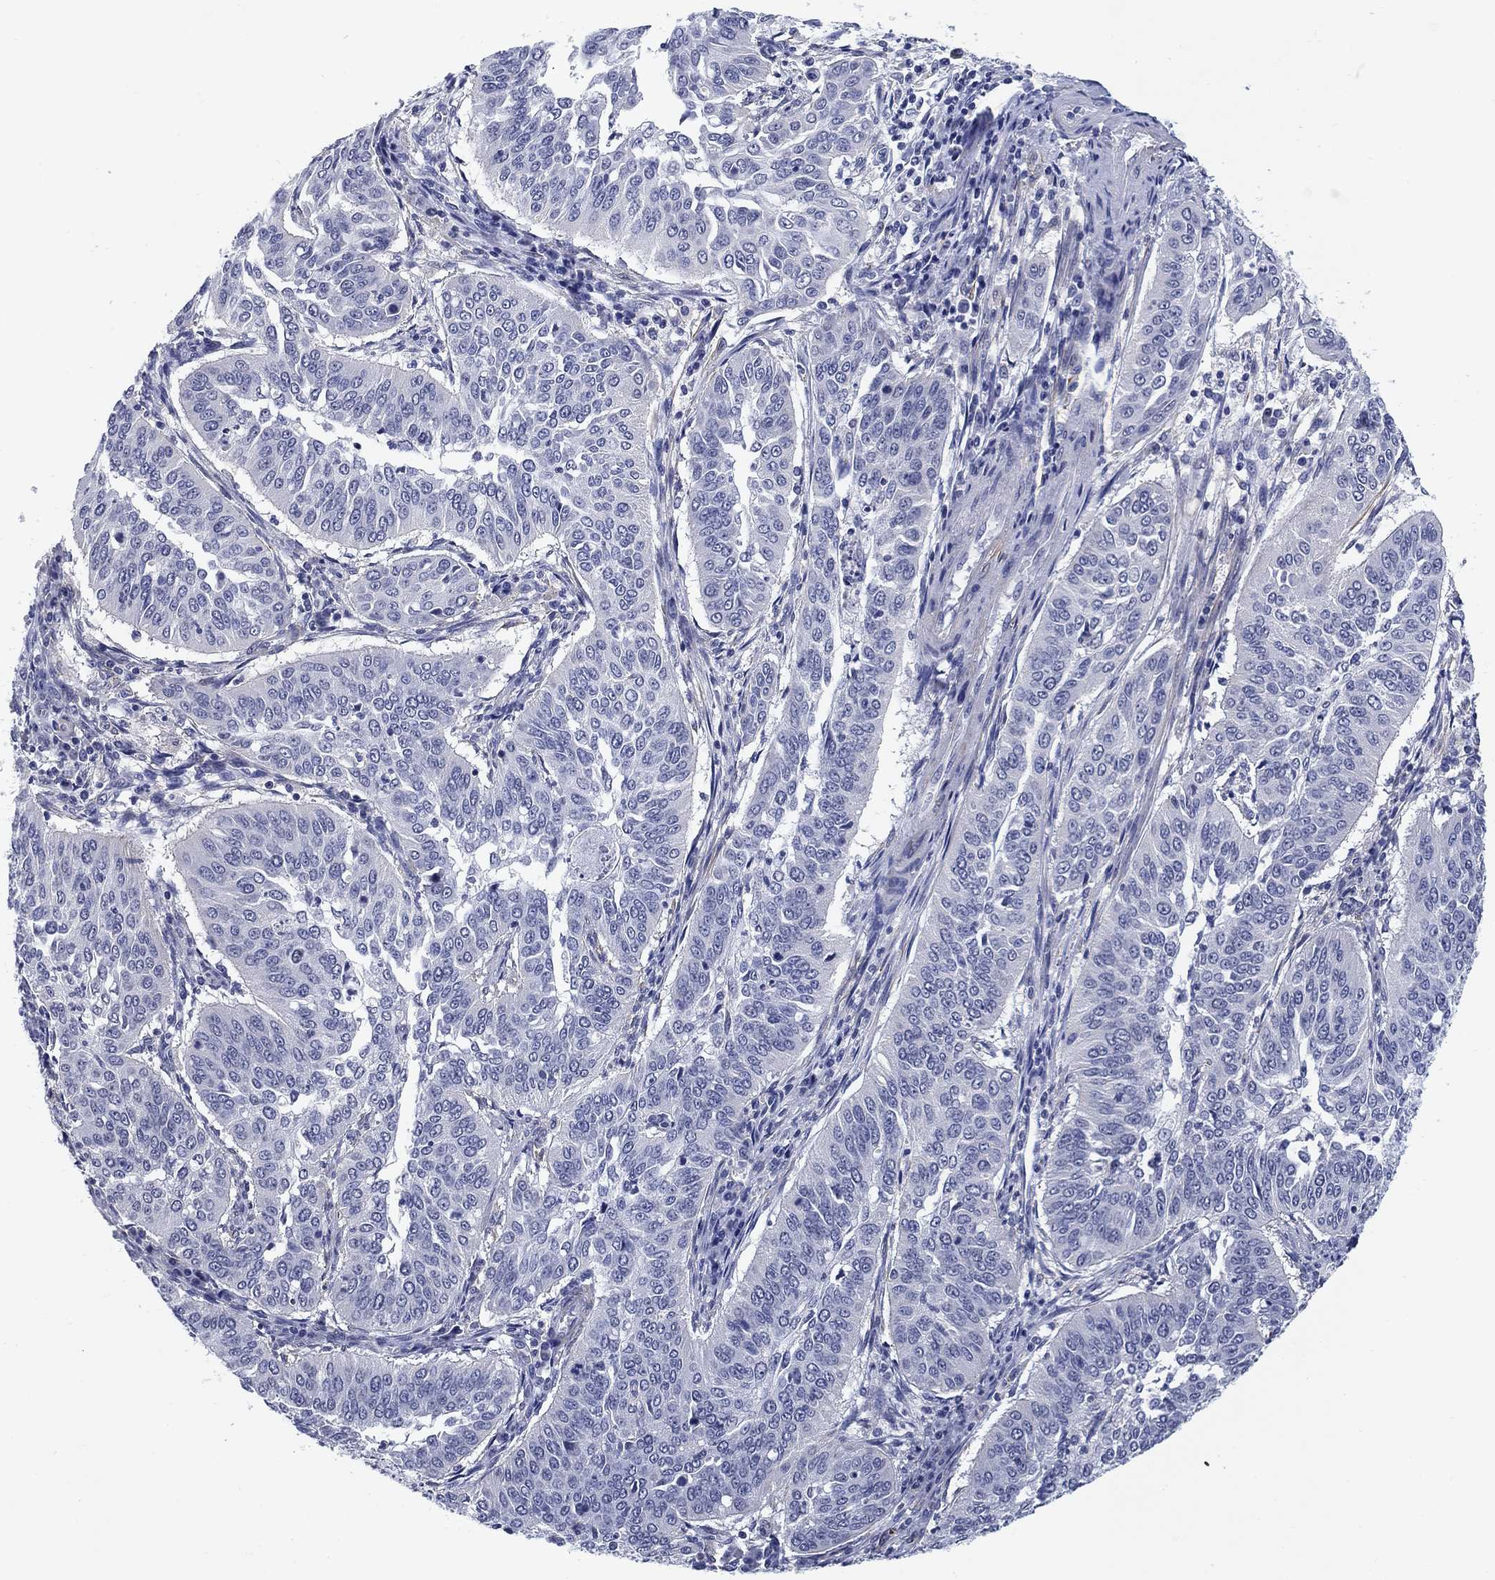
{"staining": {"intensity": "negative", "quantity": "none", "location": "none"}, "tissue": "cervical cancer", "cell_type": "Tumor cells", "image_type": "cancer", "snomed": [{"axis": "morphology", "description": "Normal tissue, NOS"}, {"axis": "morphology", "description": "Squamous cell carcinoma, NOS"}, {"axis": "topography", "description": "Cervix"}], "caption": "Micrograph shows no significant protein expression in tumor cells of cervical cancer (squamous cell carcinoma).", "gene": "OTUB2", "patient": {"sex": "female", "age": 39}}